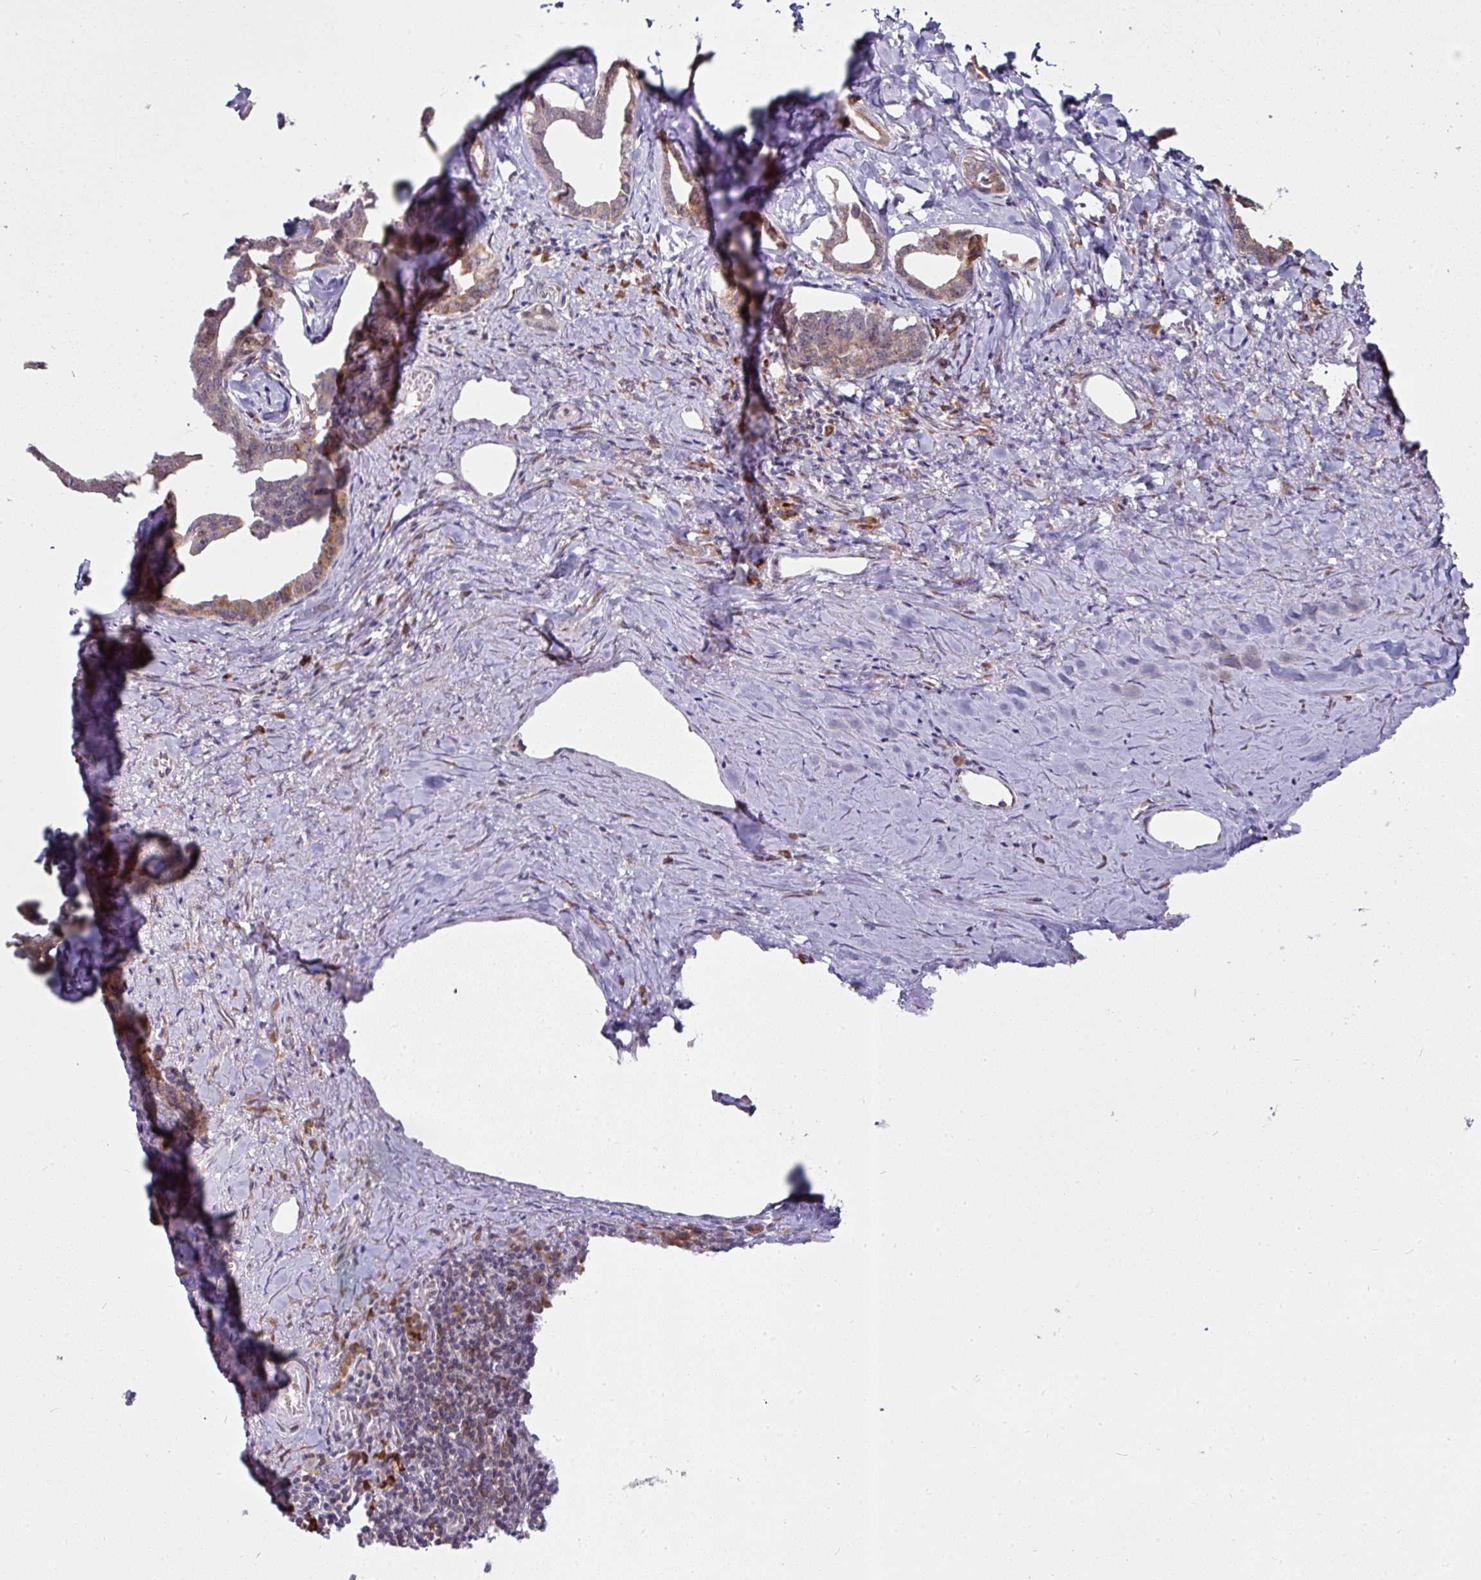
{"staining": {"intensity": "weak", "quantity": "25%-75%", "location": "cytoplasmic/membranous"}, "tissue": "liver cancer", "cell_type": "Tumor cells", "image_type": "cancer", "snomed": [{"axis": "morphology", "description": "Cholangiocarcinoma"}, {"axis": "topography", "description": "Liver"}], "caption": "Cholangiocarcinoma (liver) was stained to show a protein in brown. There is low levels of weak cytoplasmic/membranous staining in approximately 25%-75% of tumor cells. The staining was performed using DAB (3,3'-diaminobenzidine) to visualize the protein expression in brown, while the nuclei were stained in blue with hematoxylin (Magnification: 20x).", "gene": "APOLD1", "patient": {"sex": "male", "age": 59}}